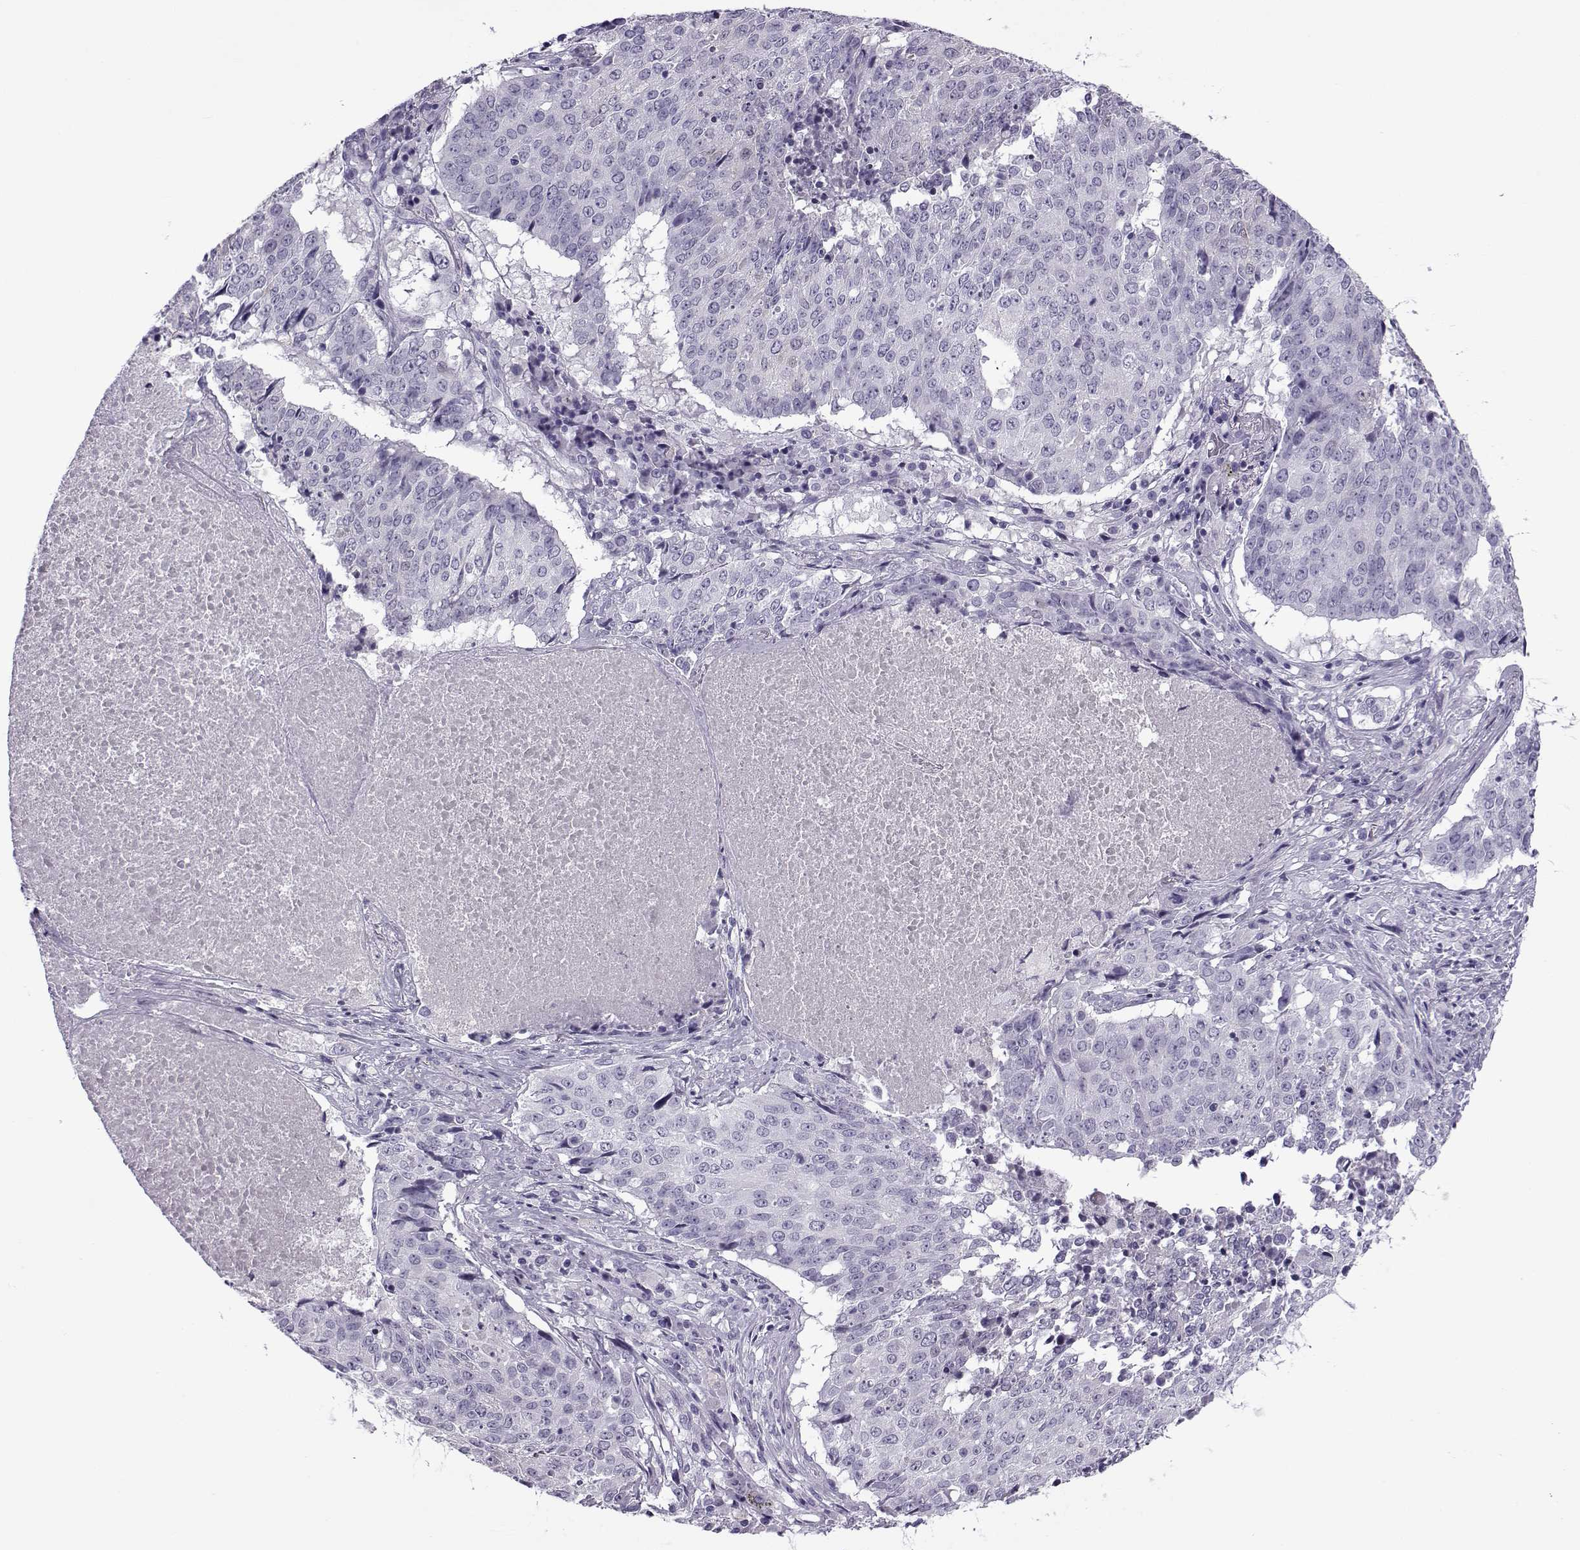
{"staining": {"intensity": "negative", "quantity": "none", "location": "none"}, "tissue": "lung cancer", "cell_type": "Tumor cells", "image_type": "cancer", "snomed": [{"axis": "morphology", "description": "Normal tissue, NOS"}, {"axis": "morphology", "description": "Squamous cell carcinoma, NOS"}, {"axis": "topography", "description": "Bronchus"}, {"axis": "topography", "description": "Lung"}], "caption": "Photomicrograph shows no significant protein expression in tumor cells of lung squamous cell carcinoma.", "gene": "OIP5", "patient": {"sex": "male", "age": 64}}